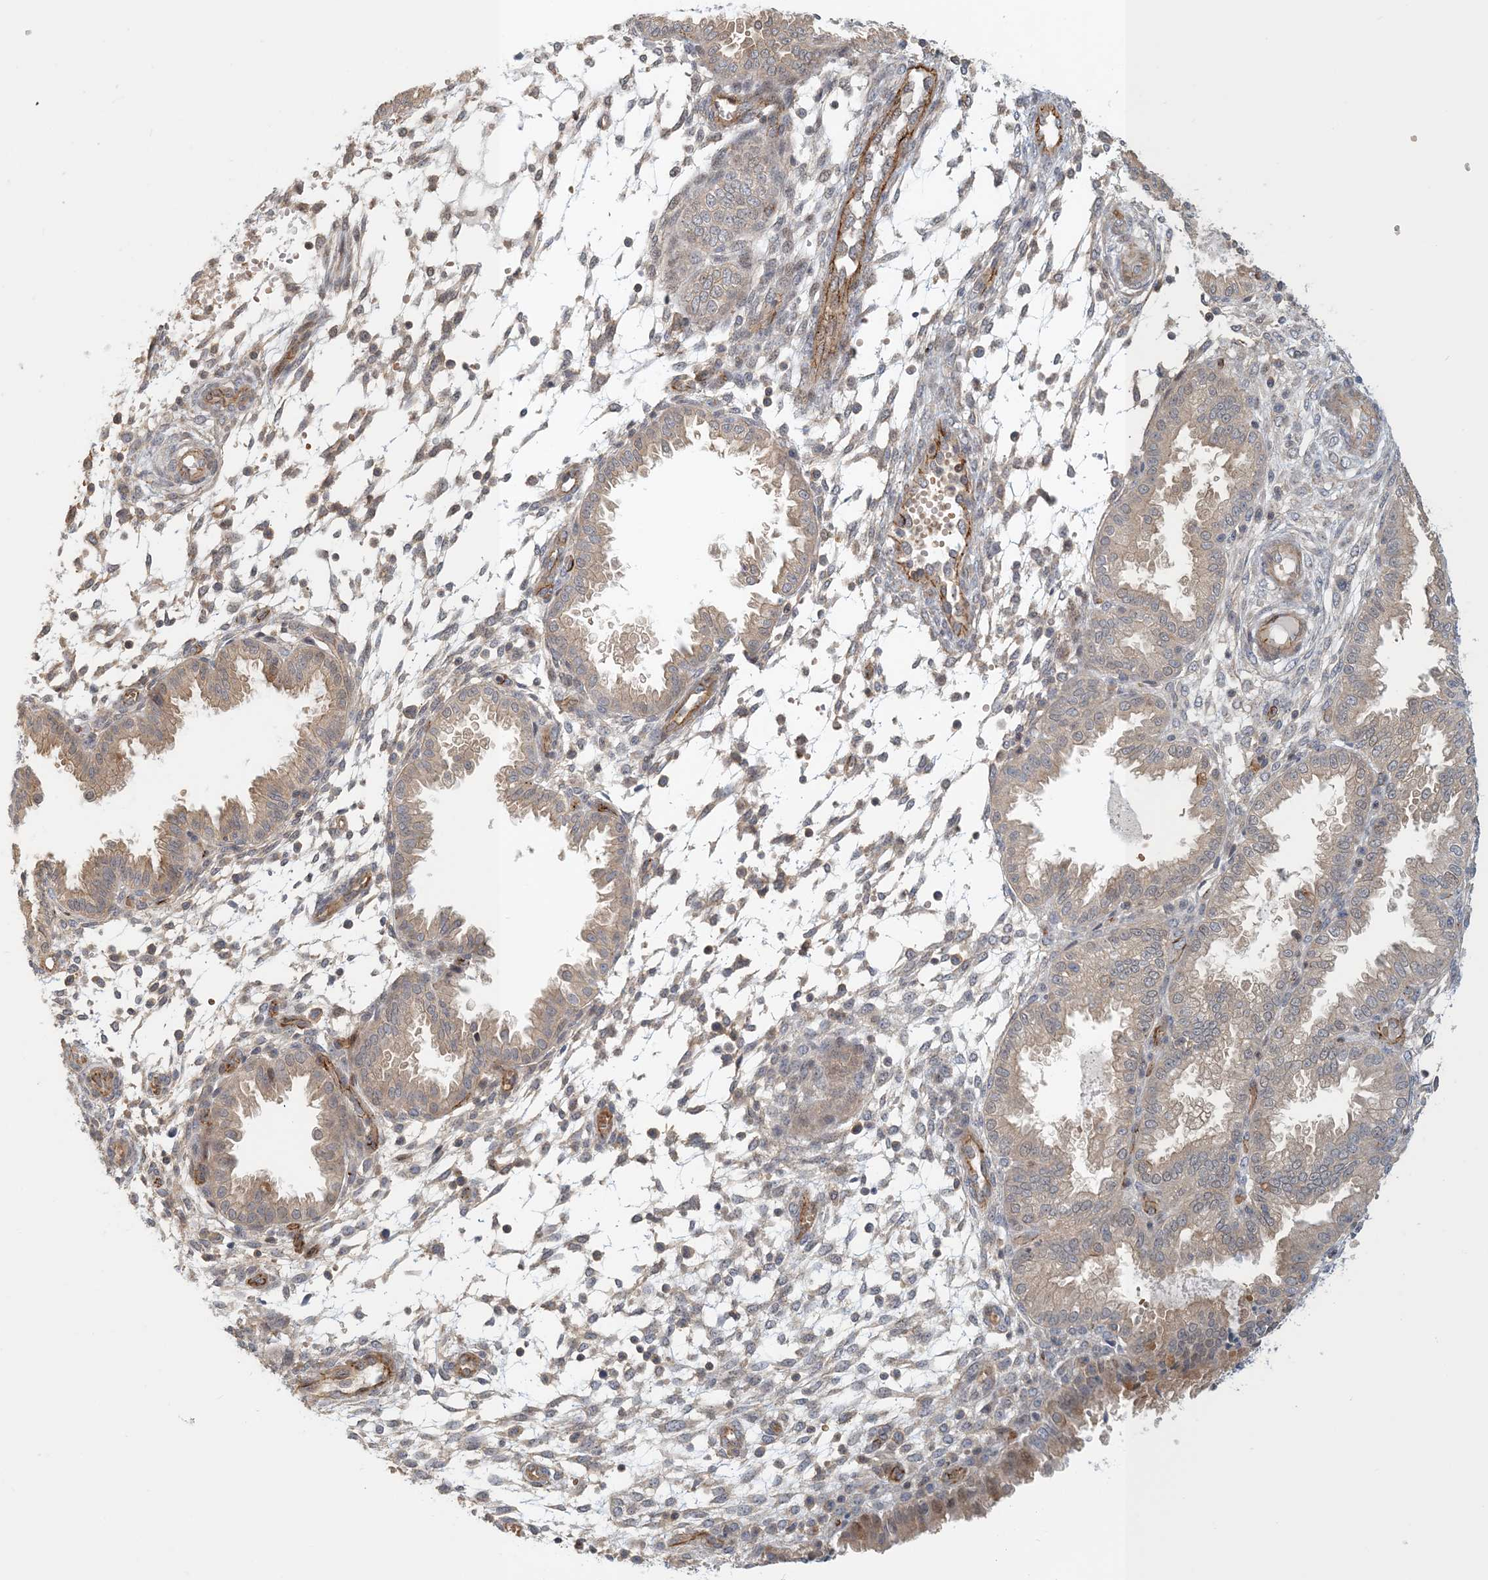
{"staining": {"intensity": "negative", "quantity": "none", "location": "none"}, "tissue": "endometrium", "cell_type": "Cells in endometrial stroma", "image_type": "normal", "snomed": [{"axis": "morphology", "description": "Normal tissue, NOS"}, {"axis": "topography", "description": "Endometrium"}], "caption": "Benign endometrium was stained to show a protein in brown. There is no significant staining in cells in endometrial stroma. Brightfield microscopy of IHC stained with DAB (brown) and hematoxylin (blue), captured at high magnification.", "gene": "MAPKBP1", "patient": {"sex": "female", "age": 33}}